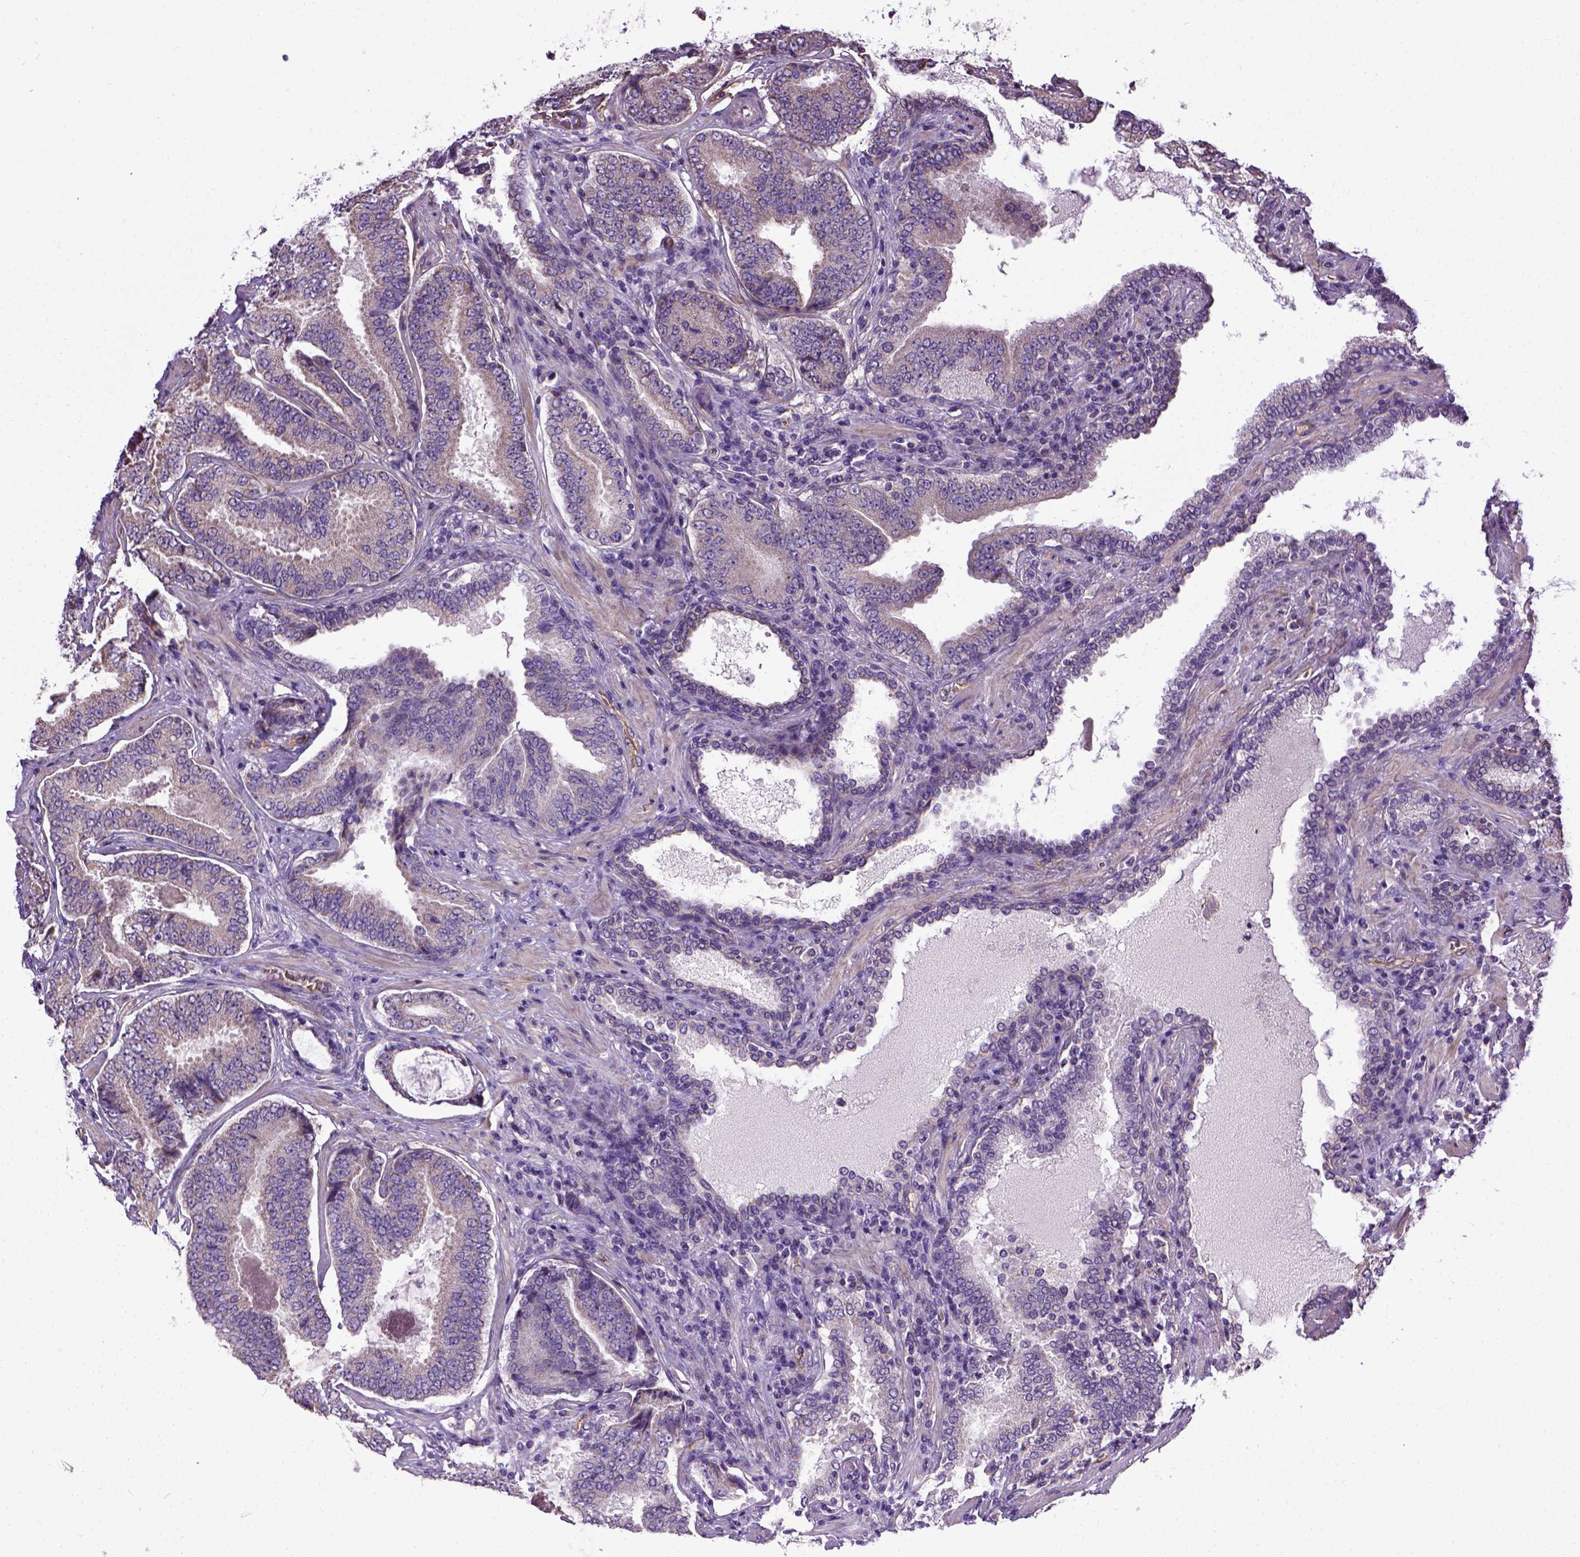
{"staining": {"intensity": "weak", "quantity": "25%-75%", "location": "cytoplasmic/membranous"}, "tissue": "prostate cancer", "cell_type": "Tumor cells", "image_type": "cancer", "snomed": [{"axis": "morphology", "description": "Adenocarcinoma, NOS"}, {"axis": "topography", "description": "Prostate"}], "caption": "IHC histopathology image of adenocarcinoma (prostate) stained for a protein (brown), which demonstrates low levels of weak cytoplasmic/membranous expression in approximately 25%-75% of tumor cells.", "gene": "ENG", "patient": {"sex": "male", "age": 64}}